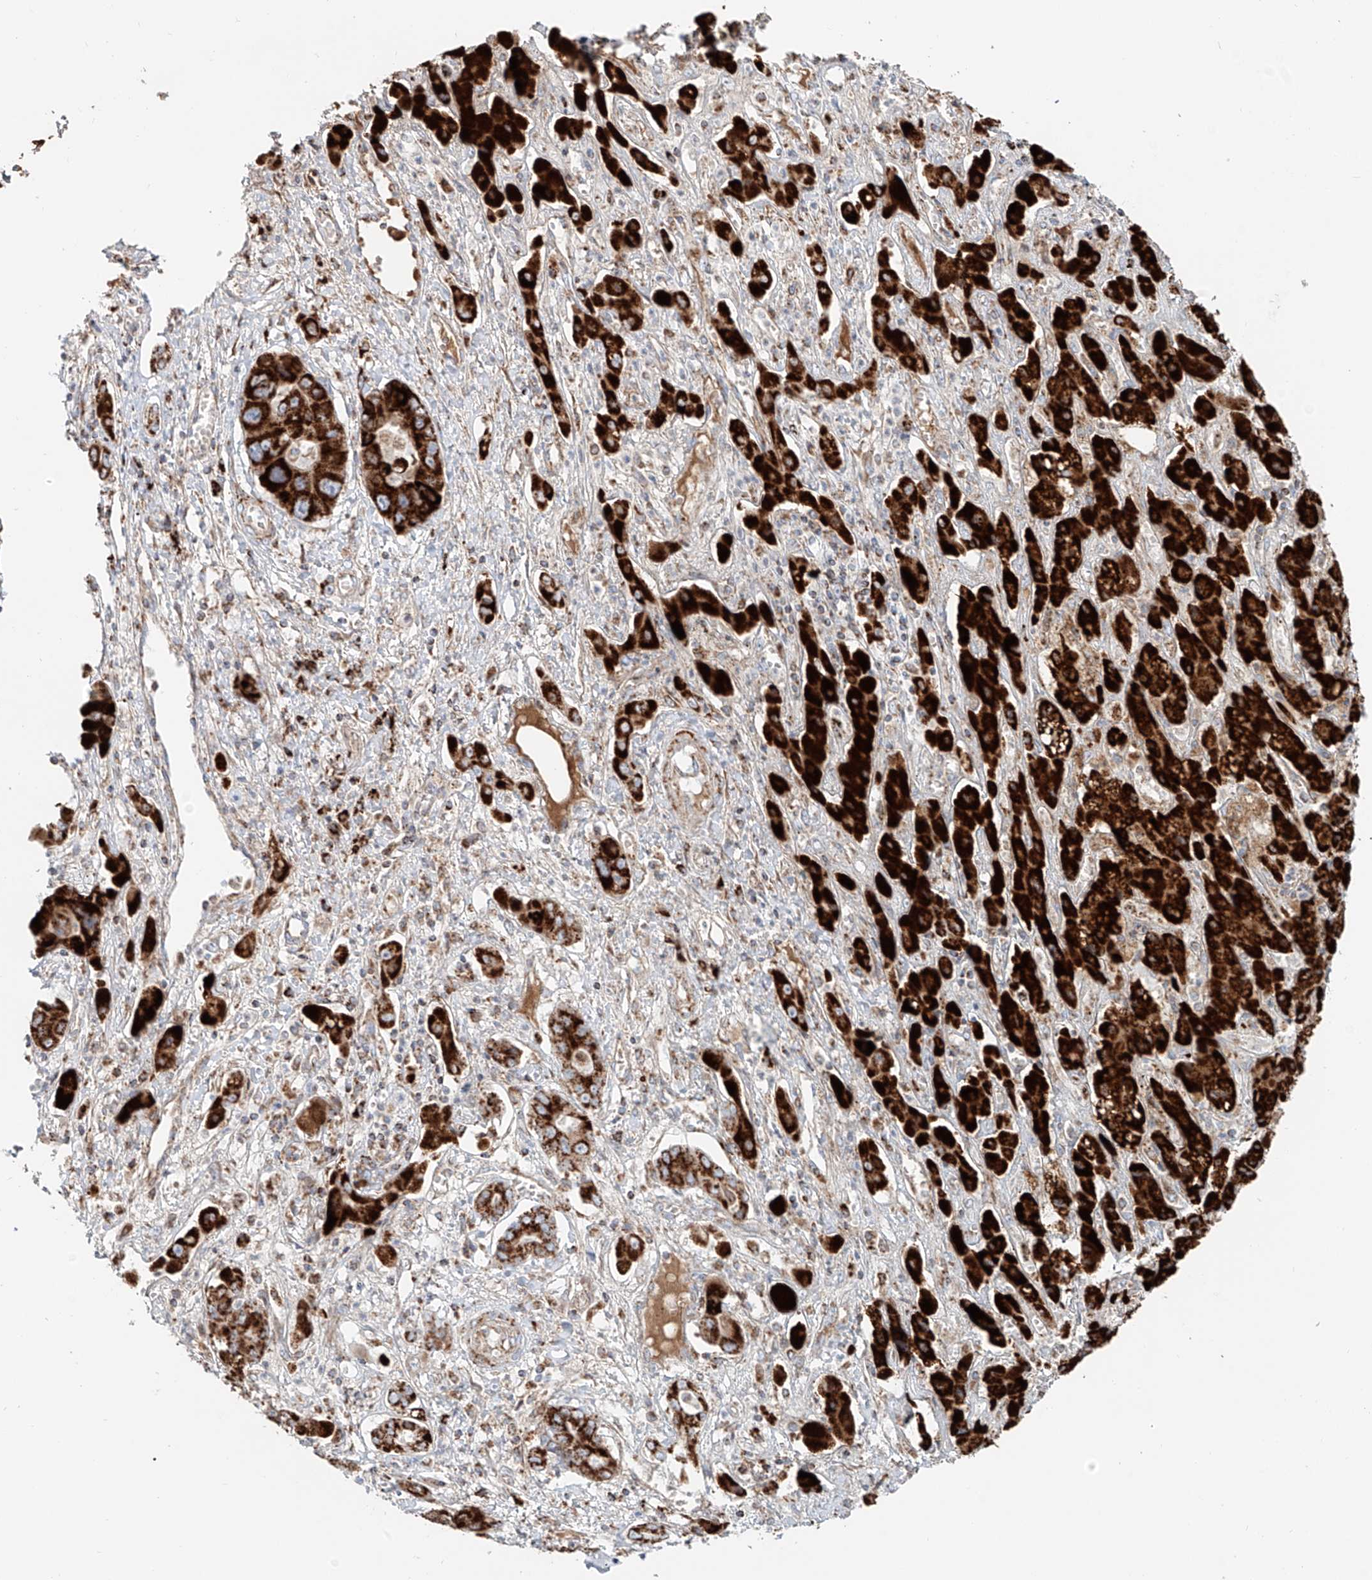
{"staining": {"intensity": "strong", "quantity": ">75%", "location": "cytoplasmic/membranous"}, "tissue": "liver cancer", "cell_type": "Tumor cells", "image_type": "cancer", "snomed": [{"axis": "morphology", "description": "Cholangiocarcinoma"}, {"axis": "topography", "description": "Liver"}], "caption": "Immunohistochemistry (IHC) staining of liver cancer (cholangiocarcinoma), which exhibits high levels of strong cytoplasmic/membranous staining in approximately >75% of tumor cells indicating strong cytoplasmic/membranous protein expression. The staining was performed using DAB (brown) for protein detection and nuclei were counterstained in hematoxylin (blue).", "gene": "CARD10", "patient": {"sex": "male", "age": 67}}